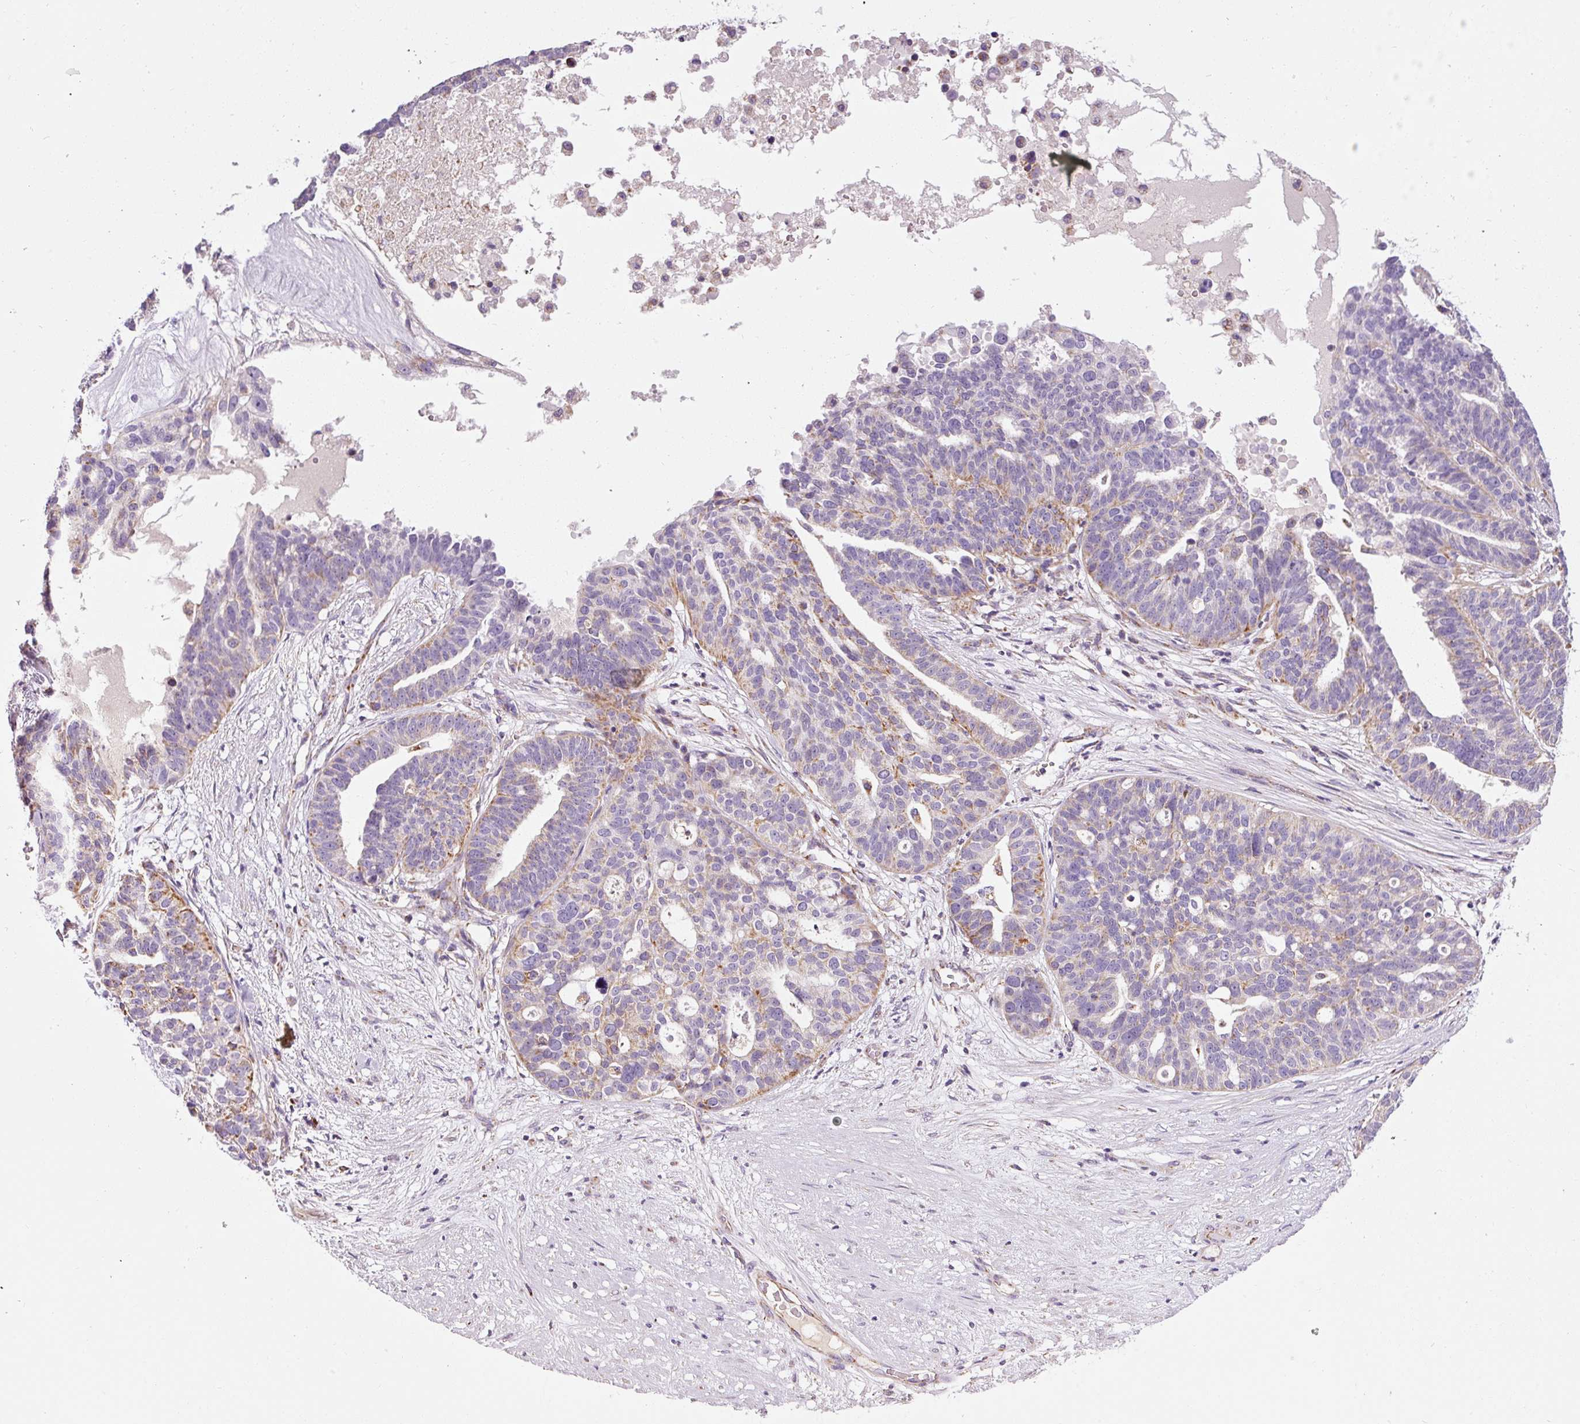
{"staining": {"intensity": "weak", "quantity": "25%-75%", "location": "cytoplasmic/membranous"}, "tissue": "ovarian cancer", "cell_type": "Tumor cells", "image_type": "cancer", "snomed": [{"axis": "morphology", "description": "Cystadenocarcinoma, serous, NOS"}, {"axis": "topography", "description": "Ovary"}], "caption": "Weak cytoplasmic/membranous expression is appreciated in approximately 25%-75% of tumor cells in serous cystadenocarcinoma (ovarian).", "gene": "NDUFB4", "patient": {"sex": "female", "age": 59}}